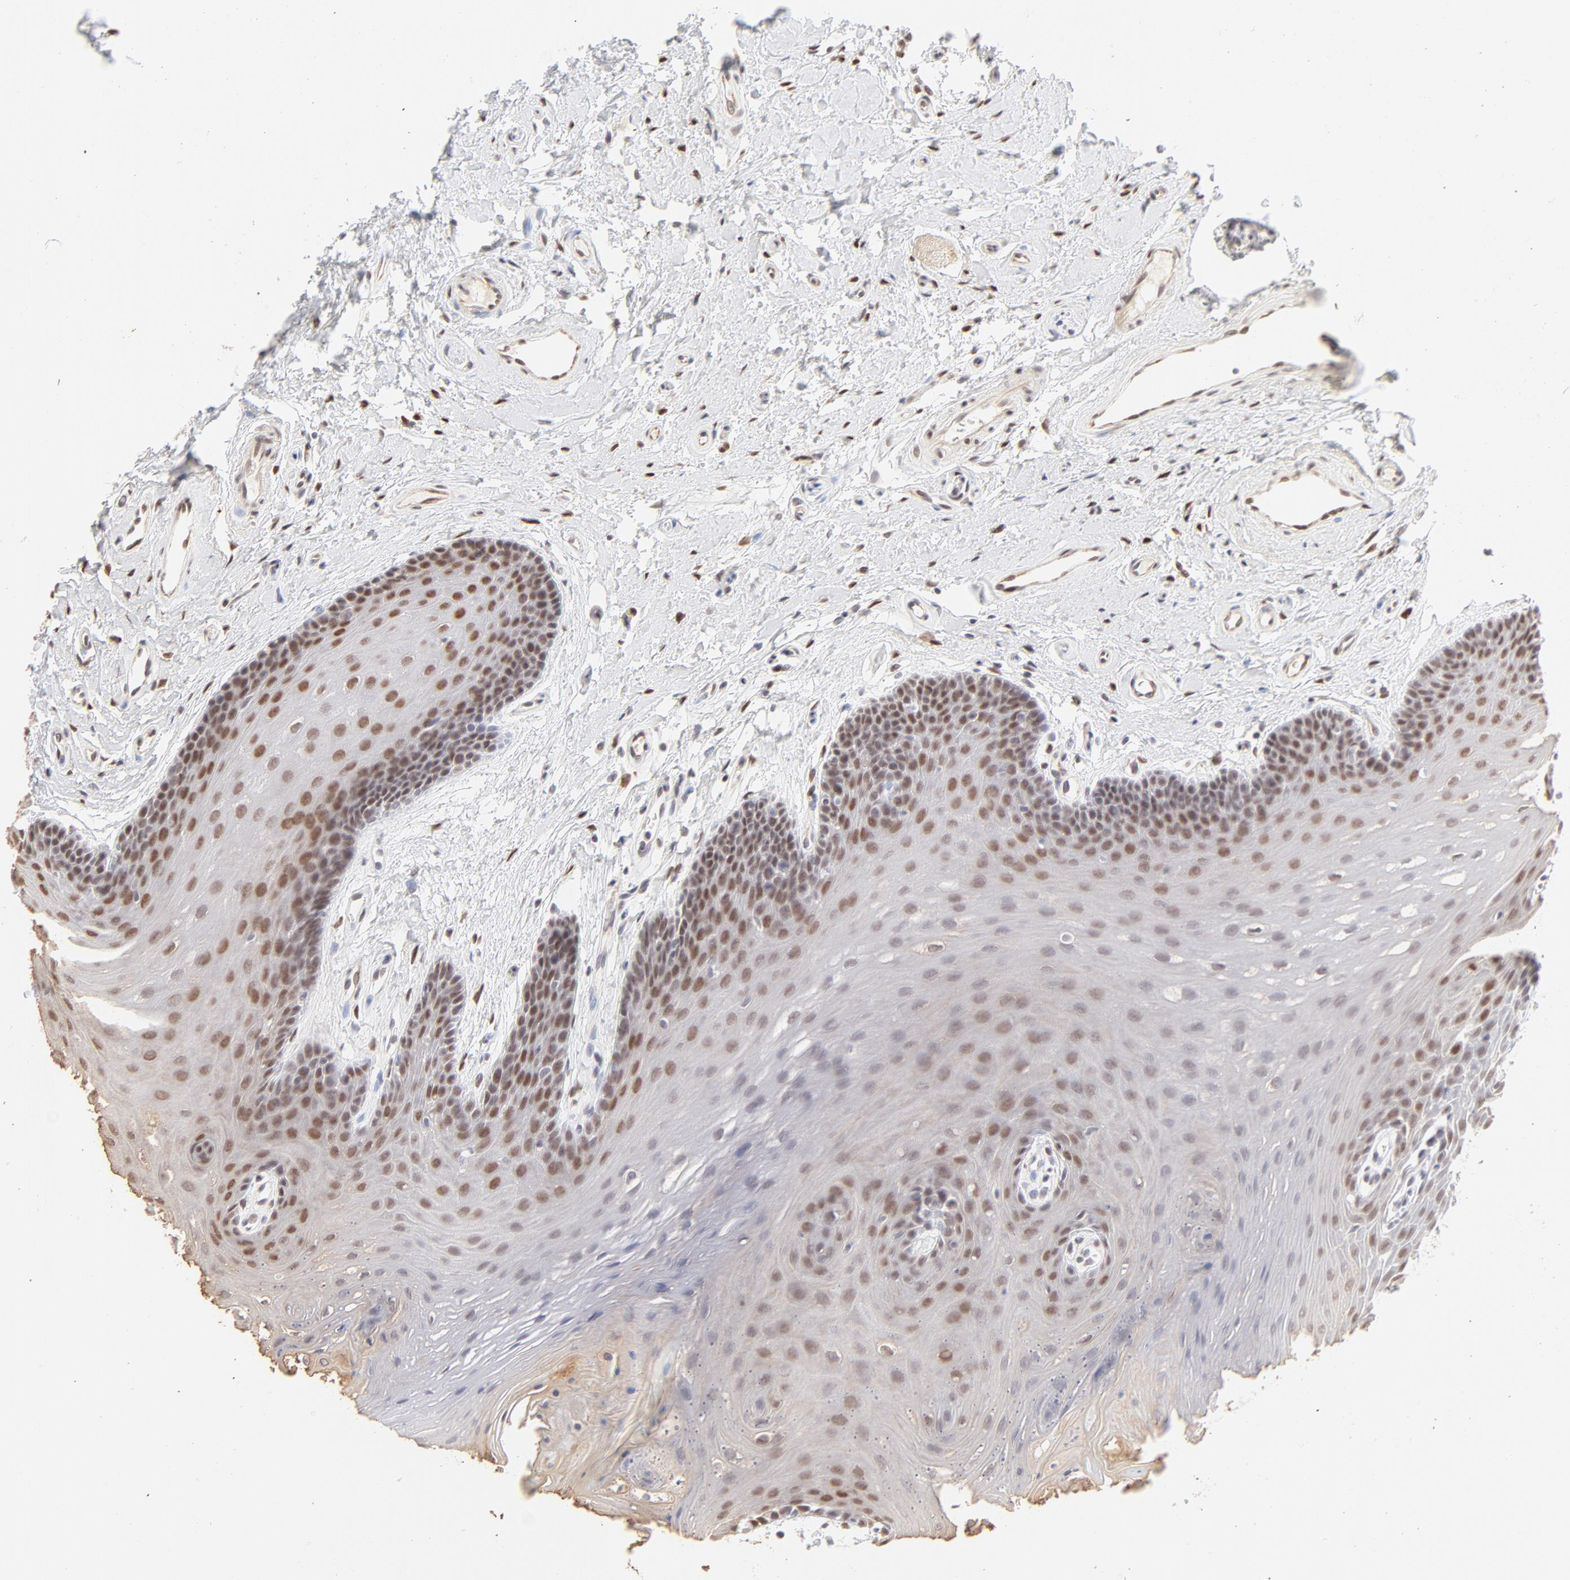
{"staining": {"intensity": "moderate", "quantity": "25%-75%", "location": "nuclear"}, "tissue": "oral mucosa", "cell_type": "Squamous epithelial cells", "image_type": "normal", "snomed": [{"axis": "morphology", "description": "Normal tissue, NOS"}, {"axis": "topography", "description": "Oral tissue"}], "caption": "Immunohistochemistry (IHC) of unremarkable oral mucosa reveals medium levels of moderate nuclear positivity in approximately 25%-75% of squamous epithelial cells. Nuclei are stained in blue.", "gene": "PBX1", "patient": {"sex": "male", "age": 62}}